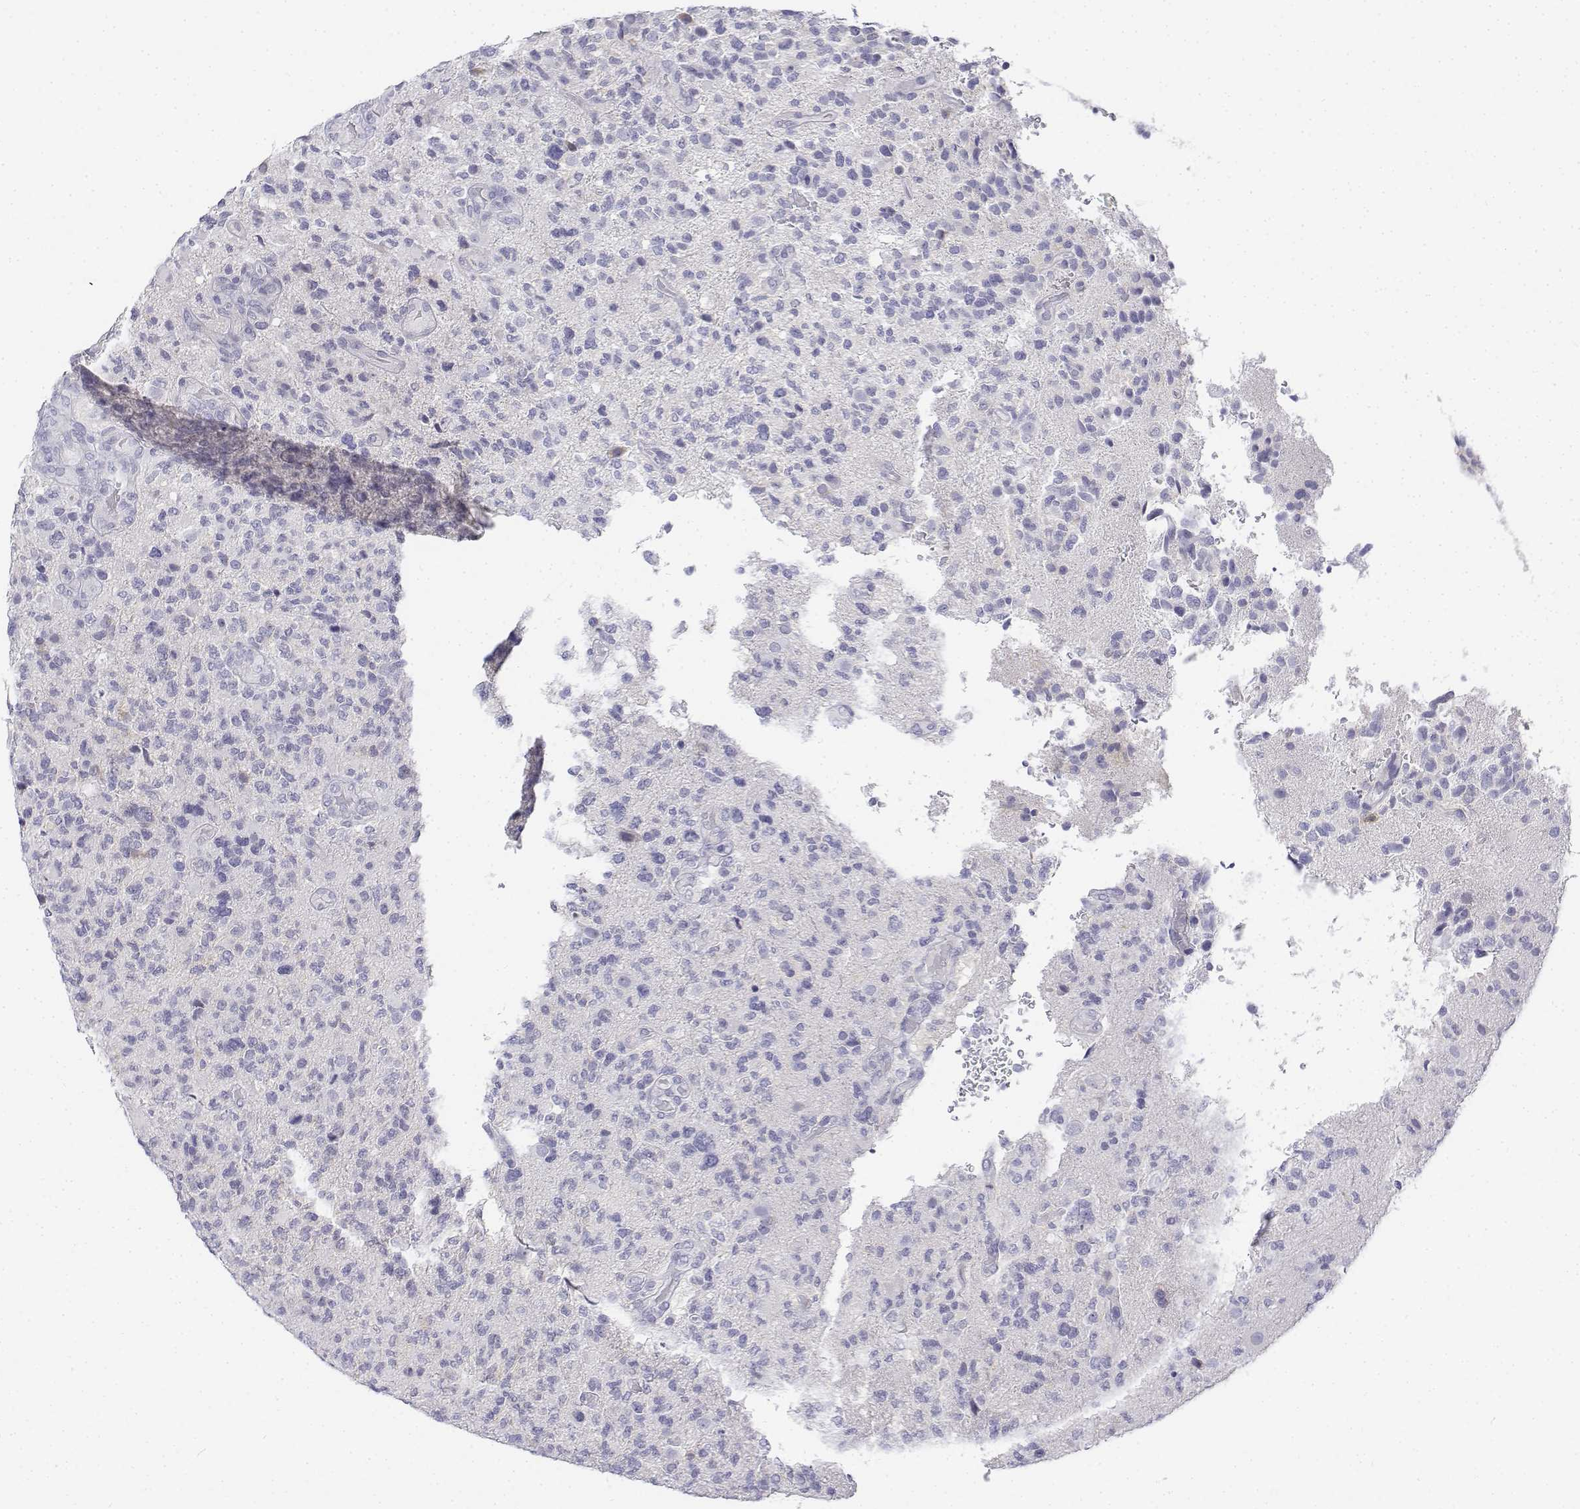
{"staining": {"intensity": "negative", "quantity": "none", "location": "none"}, "tissue": "glioma", "cell_type": "Tumor cells", "image_type": "cancer", "snomed": [{"axis": "morphology", "description": "Glioma, malignant, High grade"}, {"axis": "topography", "description": "Brain"}], "caption": "High magnification brightfield microscopy of glioma stained with DAB (brown) and counterstained with hematoxylin (blue): tumor cells show no significant staining.", "gene": "CD3E", "patient": {"sex": "female", "age": 71}}